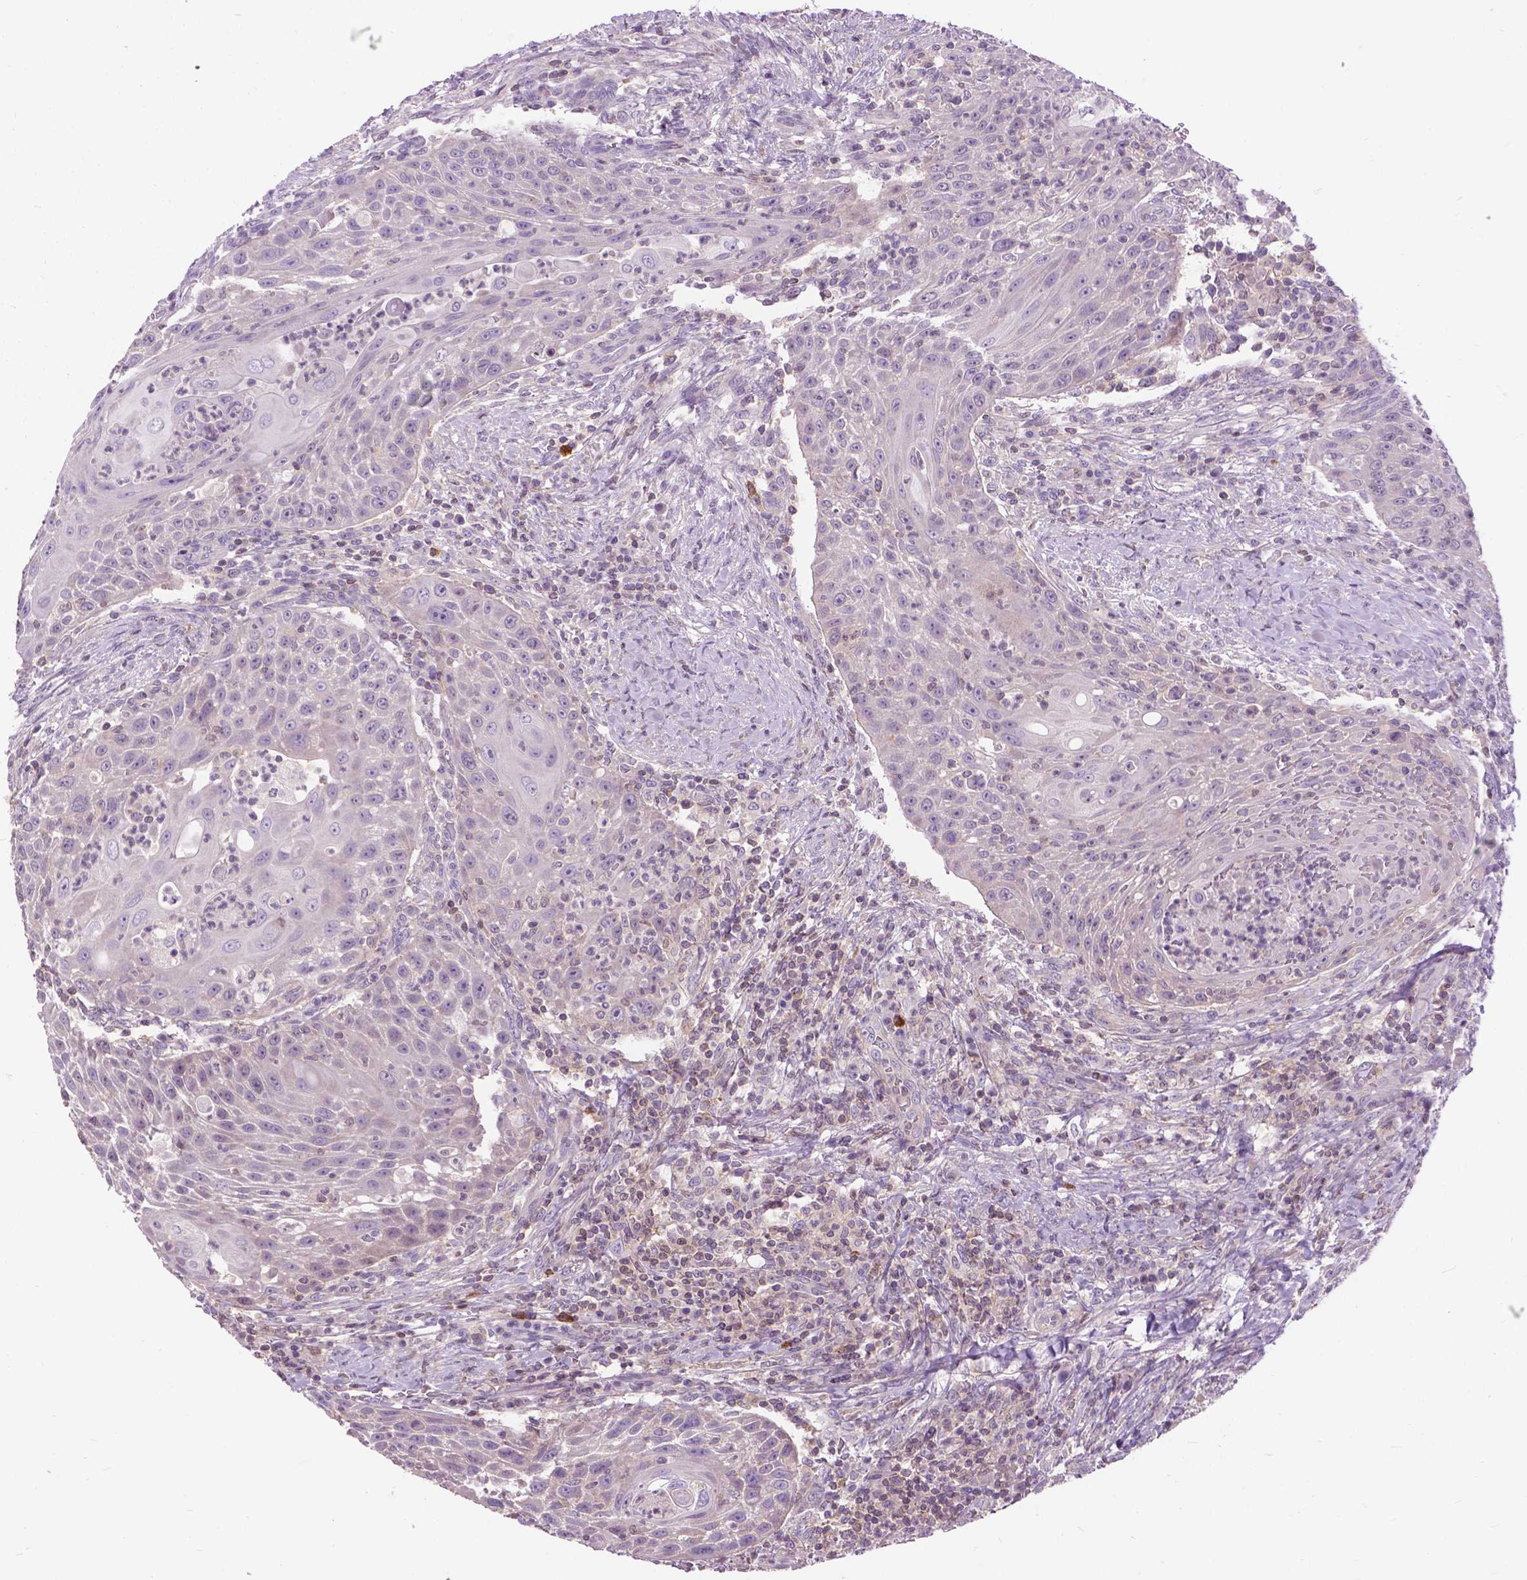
{"staining": {"intensity": "negative", "quantity": "none", "location": "none"}, "tissue": "head and neck cancer", "cell_type": "Tumor cells", "image_type": "cancer", "snomed": [{"axis": "morphology", "description": "Squamous cell carcinoma, NOS"}, {"axis": "topography", "description": "Head-Neck"}], "caption": "Tumor cells show no significant staining in squamous cell carcinoma (head and neck).", "gene": "JAK3", "patient": {"sex": "male", "age": 69}}